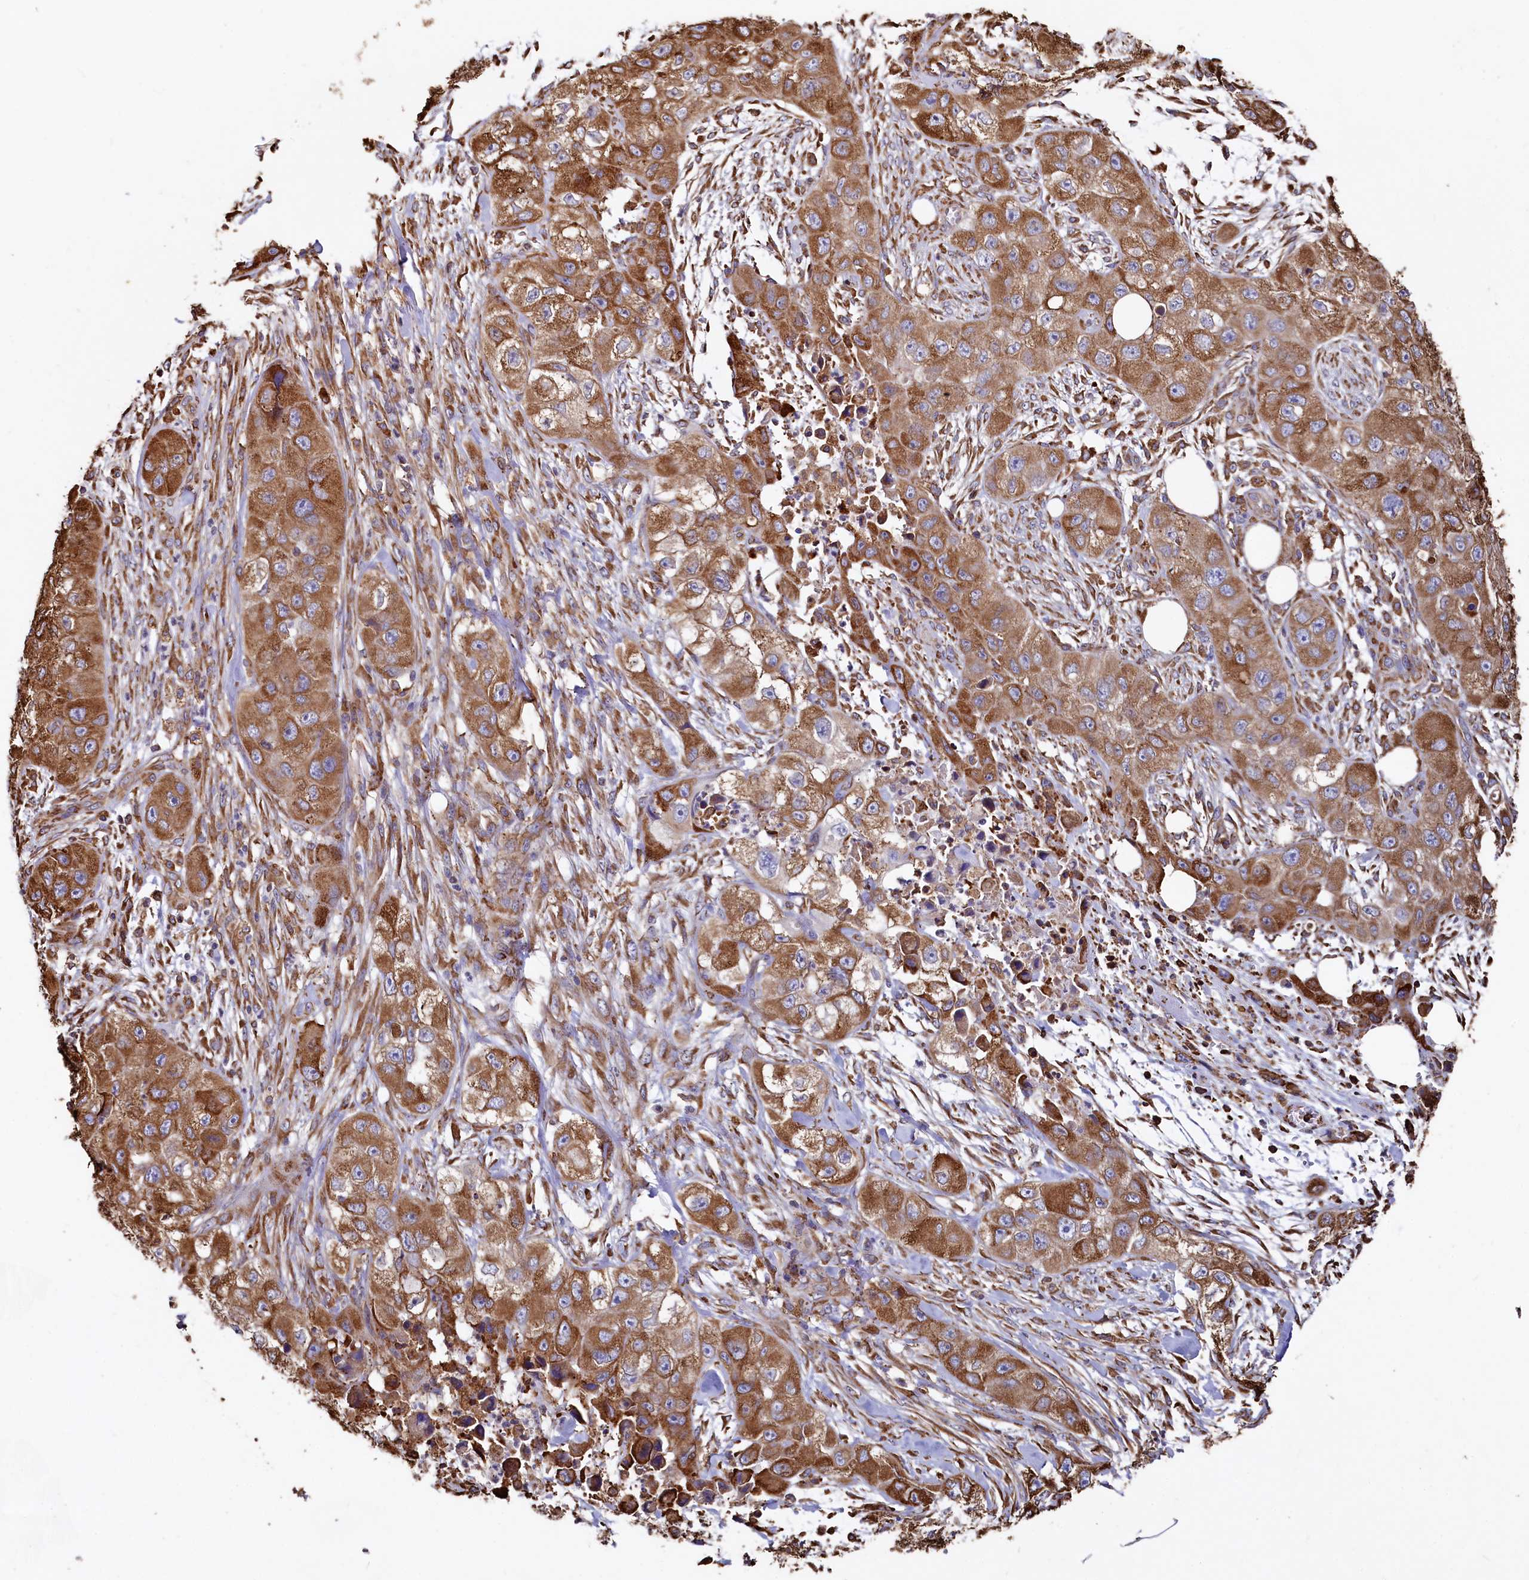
{"staining": {"intensity": "strong", "quantity": ">75%", "location": "cytoplasmic/membranous"}, "tissue": "skin cancer", "cell_type": "Tumor cells", "image_type": "cancer", "snomed": [{"axis": "morphology", "description": "Squamous cell carcinoma, NOS"}, {"axis": "topography", "description": "Skin"}, {"axis": "topography", "description": "Subcutis"}], "caption": "Skin squamous cell carcinoma stained for a protein shows strong cytoplasmic/membranous positivity in tumor cells.", "gene": "NEURL1B", "patient": {"sex": "male", "age": 73}}